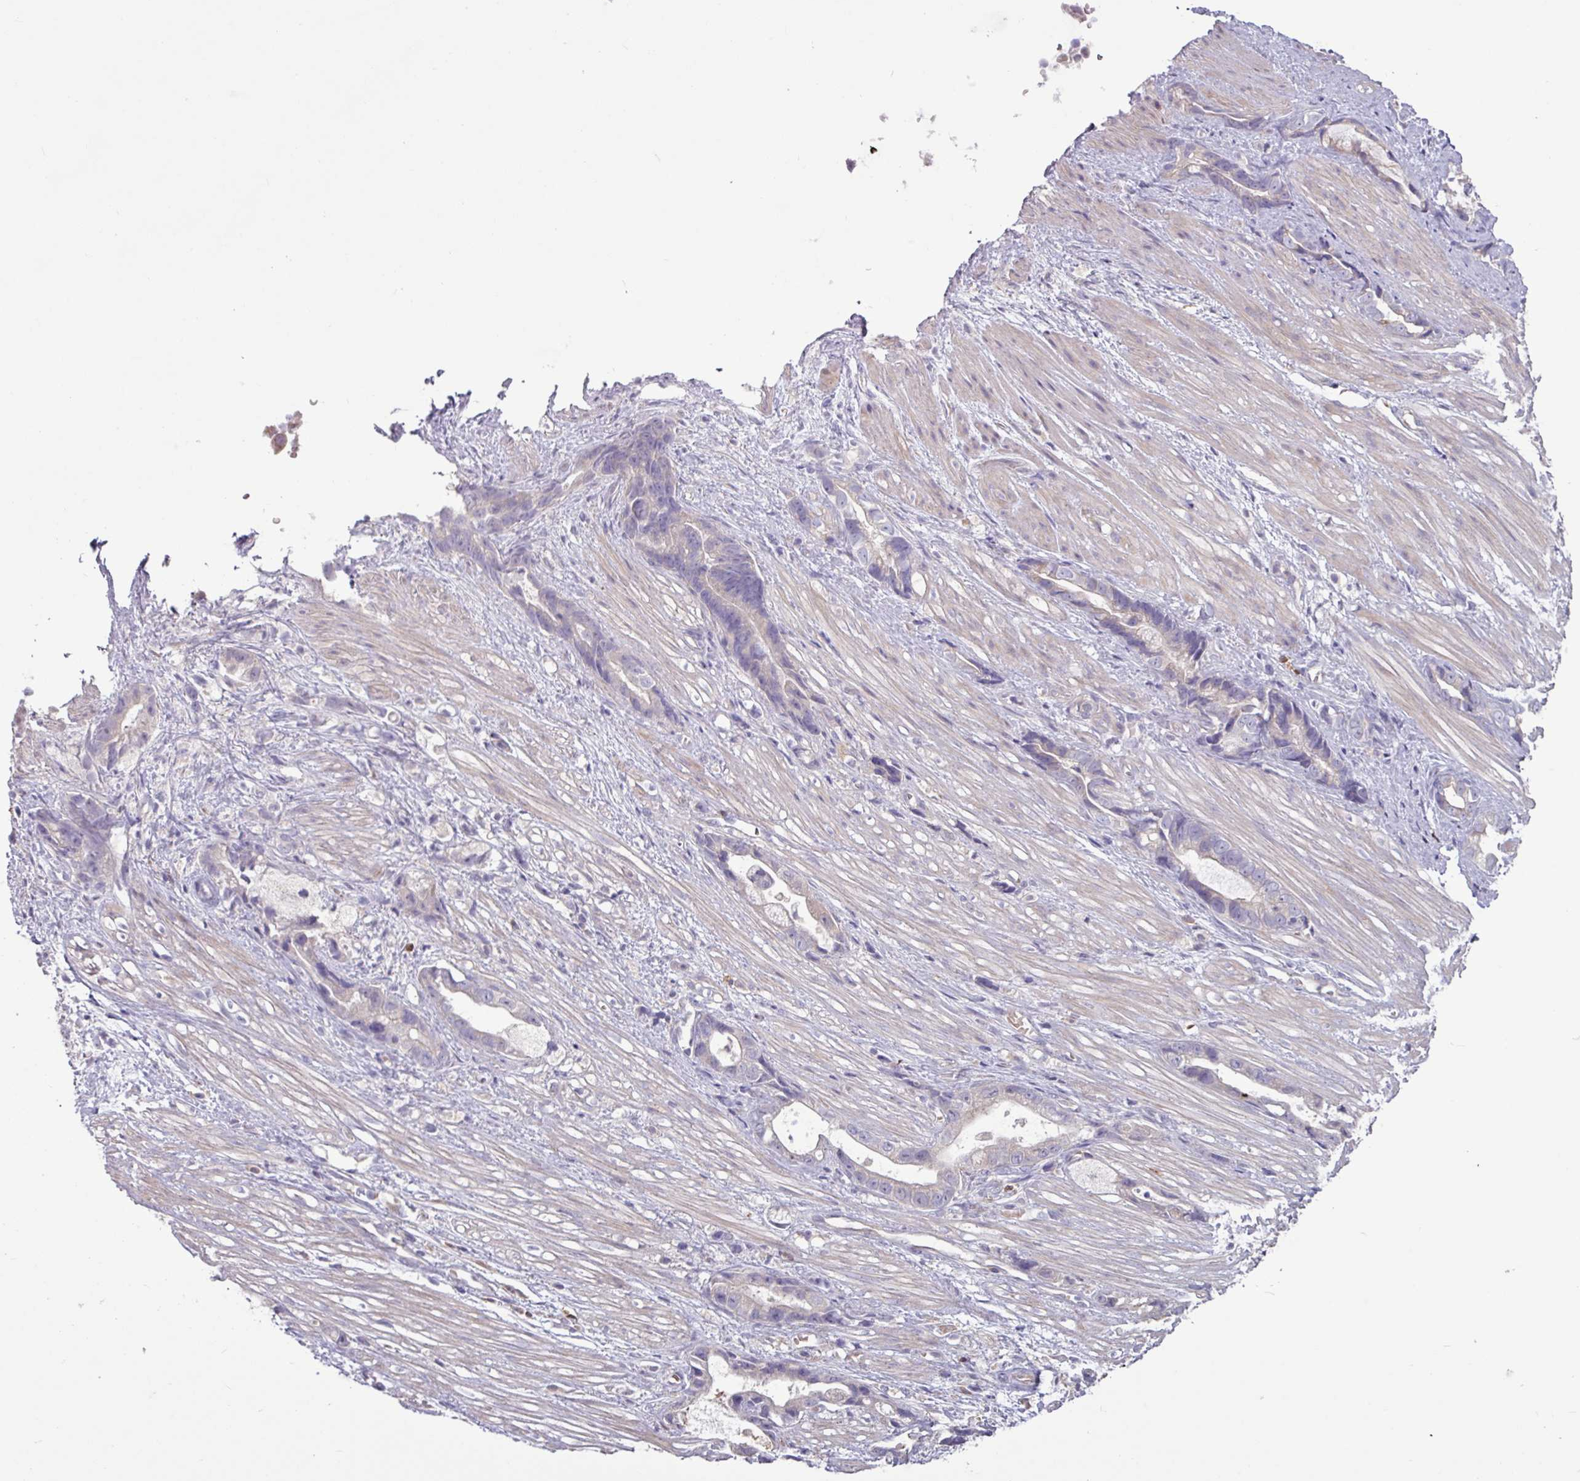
{"staining": {"intensity": "negative", "quantity": "none", "location": "none"}, "tissue": "stomach cancer", "cell_type": "Tumor cells", "image_type": "cancer", "snomed": [{"axis": "morphology", "description": "Adenocarcinoma, NOS"}, {"axis": "topography", "description": "Stomach"}], "caption": "IHC photomicrograph of stomach adenocarcinoma stained for a protein (brown), which exhibits no staining in tumor cells.", "gene": "SEC61G", "patient": {"sex": "male", "age": 55}}